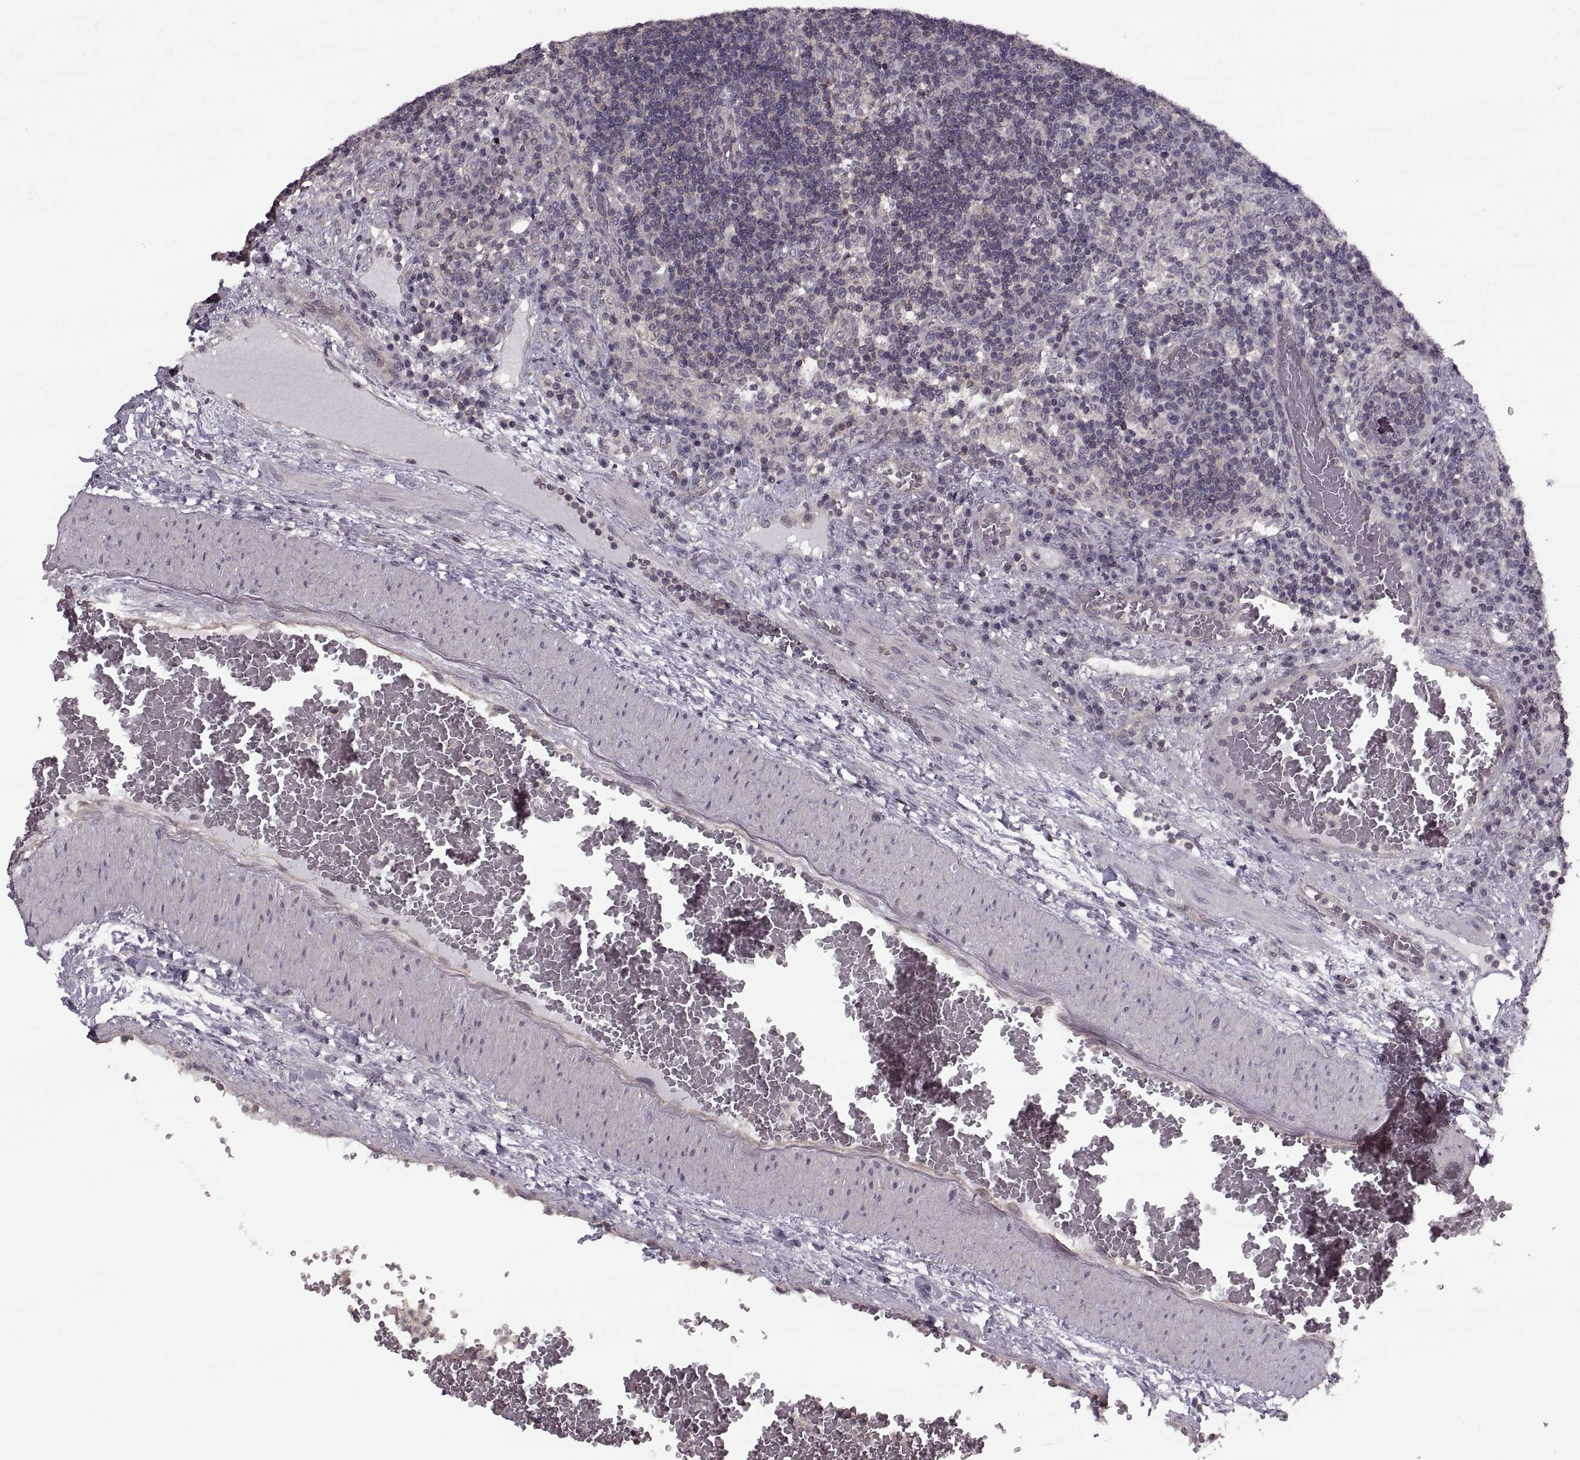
{"staining": {"intensity": "negative", "quantity": "none", "location": "none"}, "tissue": "lymph node", "cell_type": "Germinal center cells", "image_type": "normal", "snomed": [{"axis": "morphology", "description": "Normal tissue, NOS"}, {"axis": "topography", "description": "Lymph node"}], "caption": "Protein analysis of unremarkable lymph node displays no significant positivity in germinal center cells. (DAB (3,3'-diaminobenzidine) immunohistochemistry visualized using brightfield microscopy, high magnification).", "gene": "LUZP2", "patient": {"sex": "male", "age": 63}}